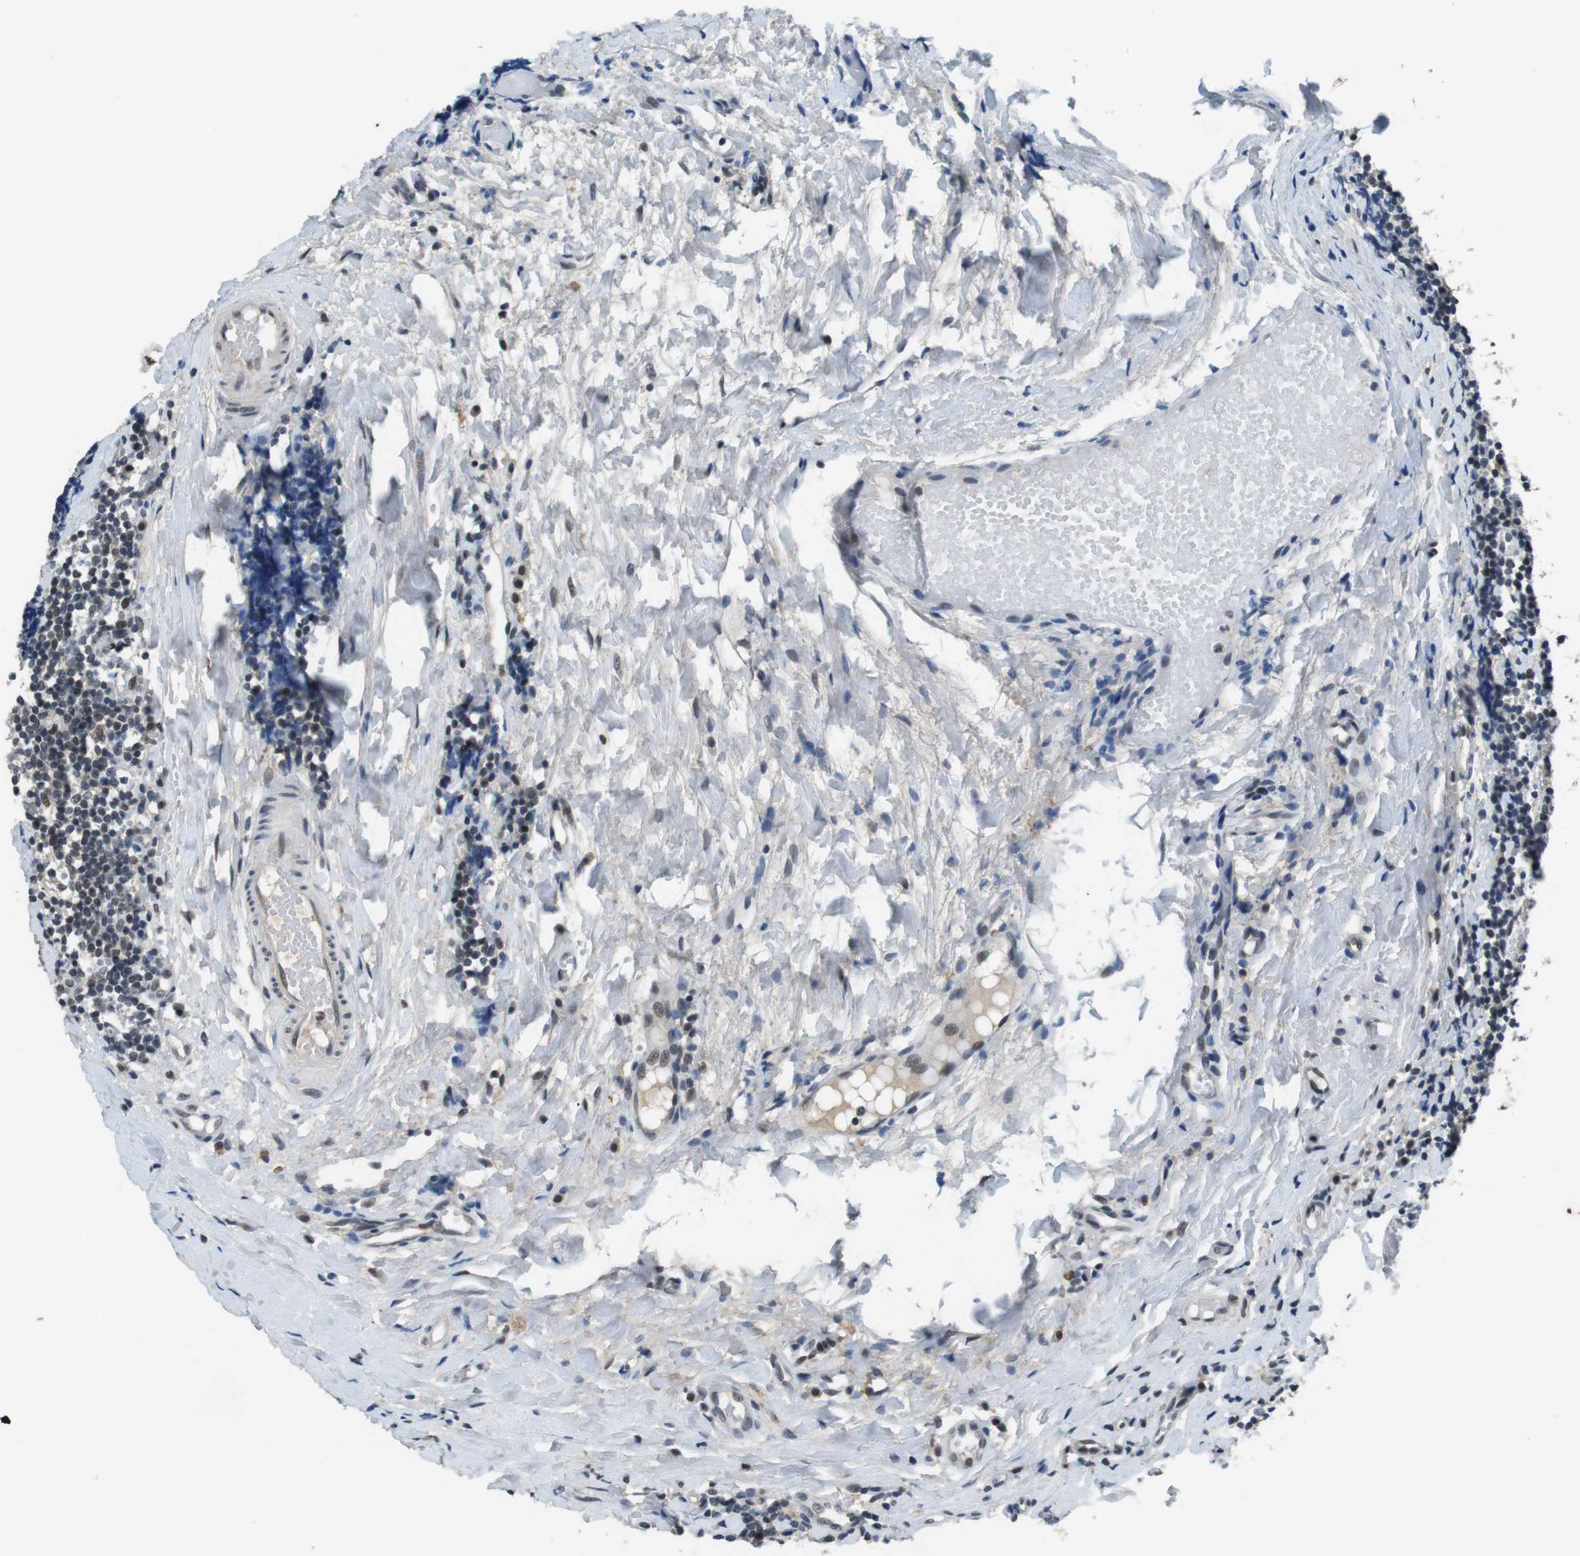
{"staining": {"intensity": "moderate", "quantity": ">75%", "location": "nuclear"}, "tissue": "tonsil", "cell_type": "Germinal center cells", "image_type": "normal", "snomed": [{"axis": "morphology", "description": "Normal tissue, NOS"}, {"axis": "topography", "description": "Tonsil"}], "caption": "Immunohistochemistry (IHC) micrograph of unremarkable tonsil: tonsil stained using immunohistochemistry demonstrates medium levels of moderate protein expression localized specifically in the nuclear of germinal center cells, appearing as a nuclear brown color.", "gene": "USP7", "patient": {"sex": "female", "age": 19}}